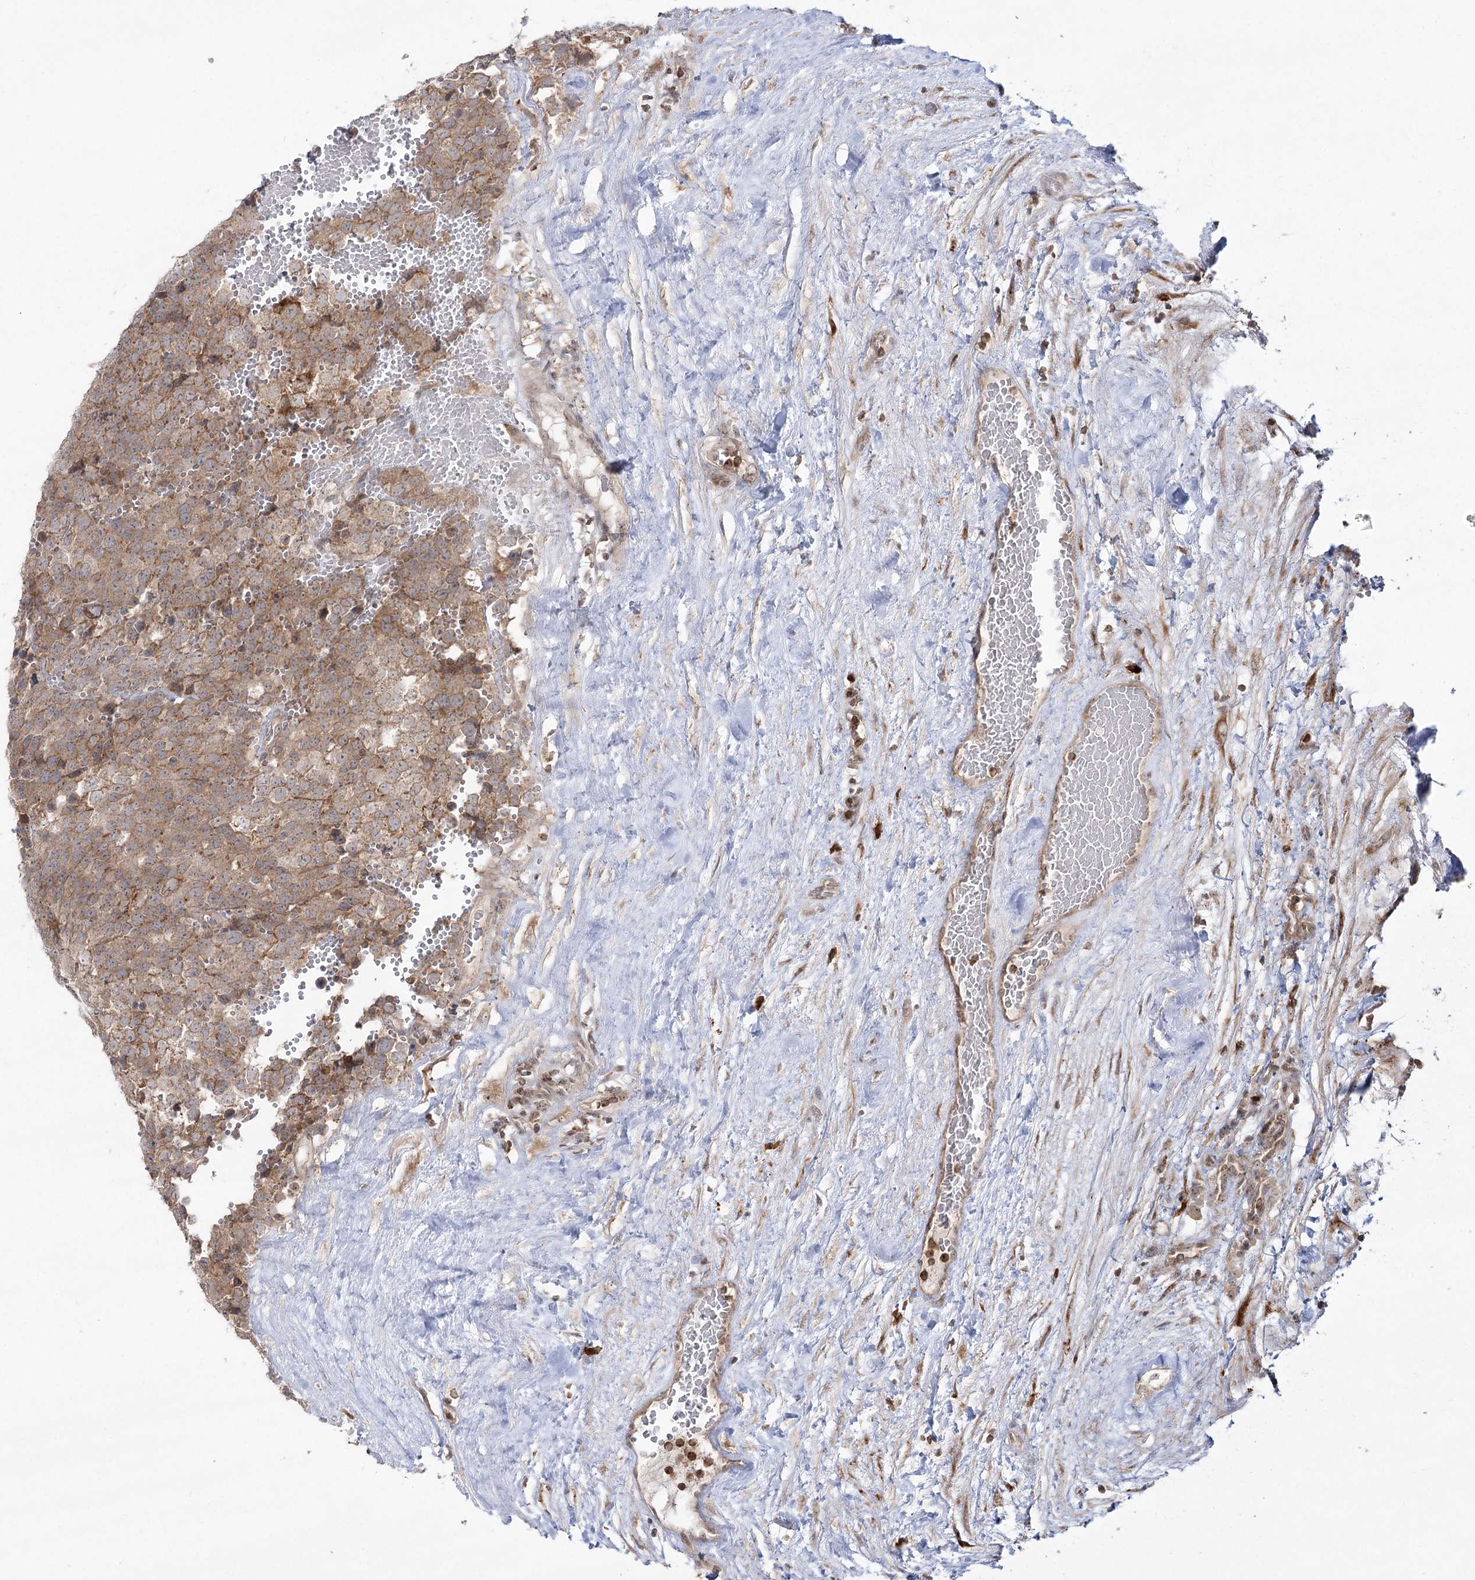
{"staining": {"intensity": "moderate", "quantity": ">75%", "location": "cytoplasmic/membranous"}, "tissue": "testis cancer", "cell_type": "Tumor cells", "image_type": "cancer", "snomed": [{"axis": "morphology", "description": "Seminoma, NOS"}, {"axis": "topography", "description": "Testis"}], "caption": "An image of human testis cancer (seminoma) stained for a protein reveals moderate cytoplasmic/membranous brown staining in tumor cells. (DAB (3,3'-diaminobenzidine) IHC, brown staining for protein, blue staining for nuclei).", "gene": "SYTL1", "patient": {"sex": "male", "age": 71}}